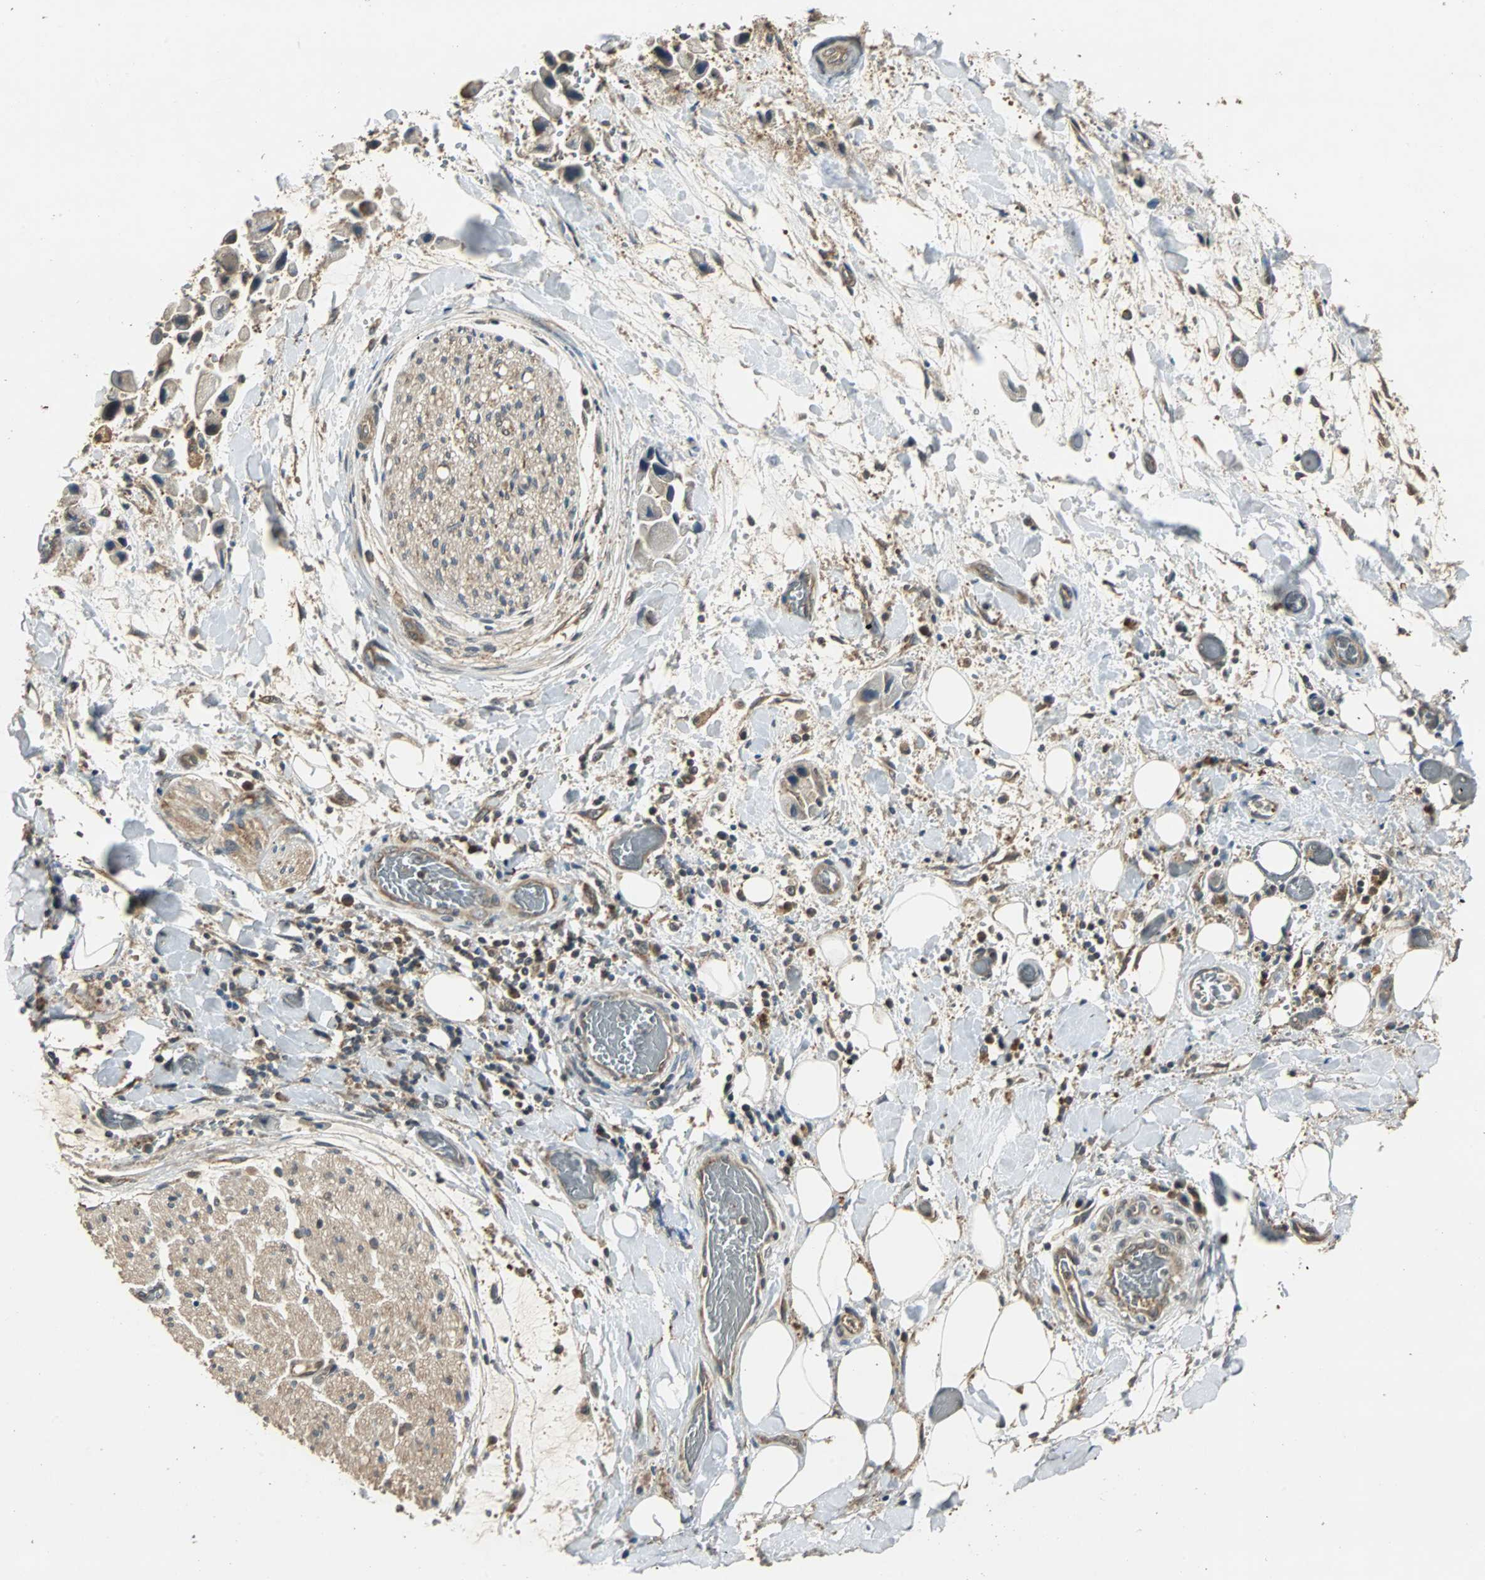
{"staining": {"intensity": "negative", "quantity": "none", "location": "none"}, "tissue": "adipose tissue", "cell_type": "Adipocytes", "image_type": "normal", "snomed": [{"axis": "morphology", "description": "Normal tissue, NOS"}, {"axis": "morphology", "description": "Cholangiocarcinoma"}, {"axis": "topography", "description": "Liver"}, {"axis": "topography", "description": "Peripheral nerve tissue"}], "caption": "The photomicrograph shows no significant expression in adipocytes of adipose tissue. The staining is performed using DAB (3,3'-diaminobenzidine) brown chromogen with nuclei counter-stained in using hematoxylin.", "gene": "ABHD2", "patient": {"sex": "male", "age": 50}}